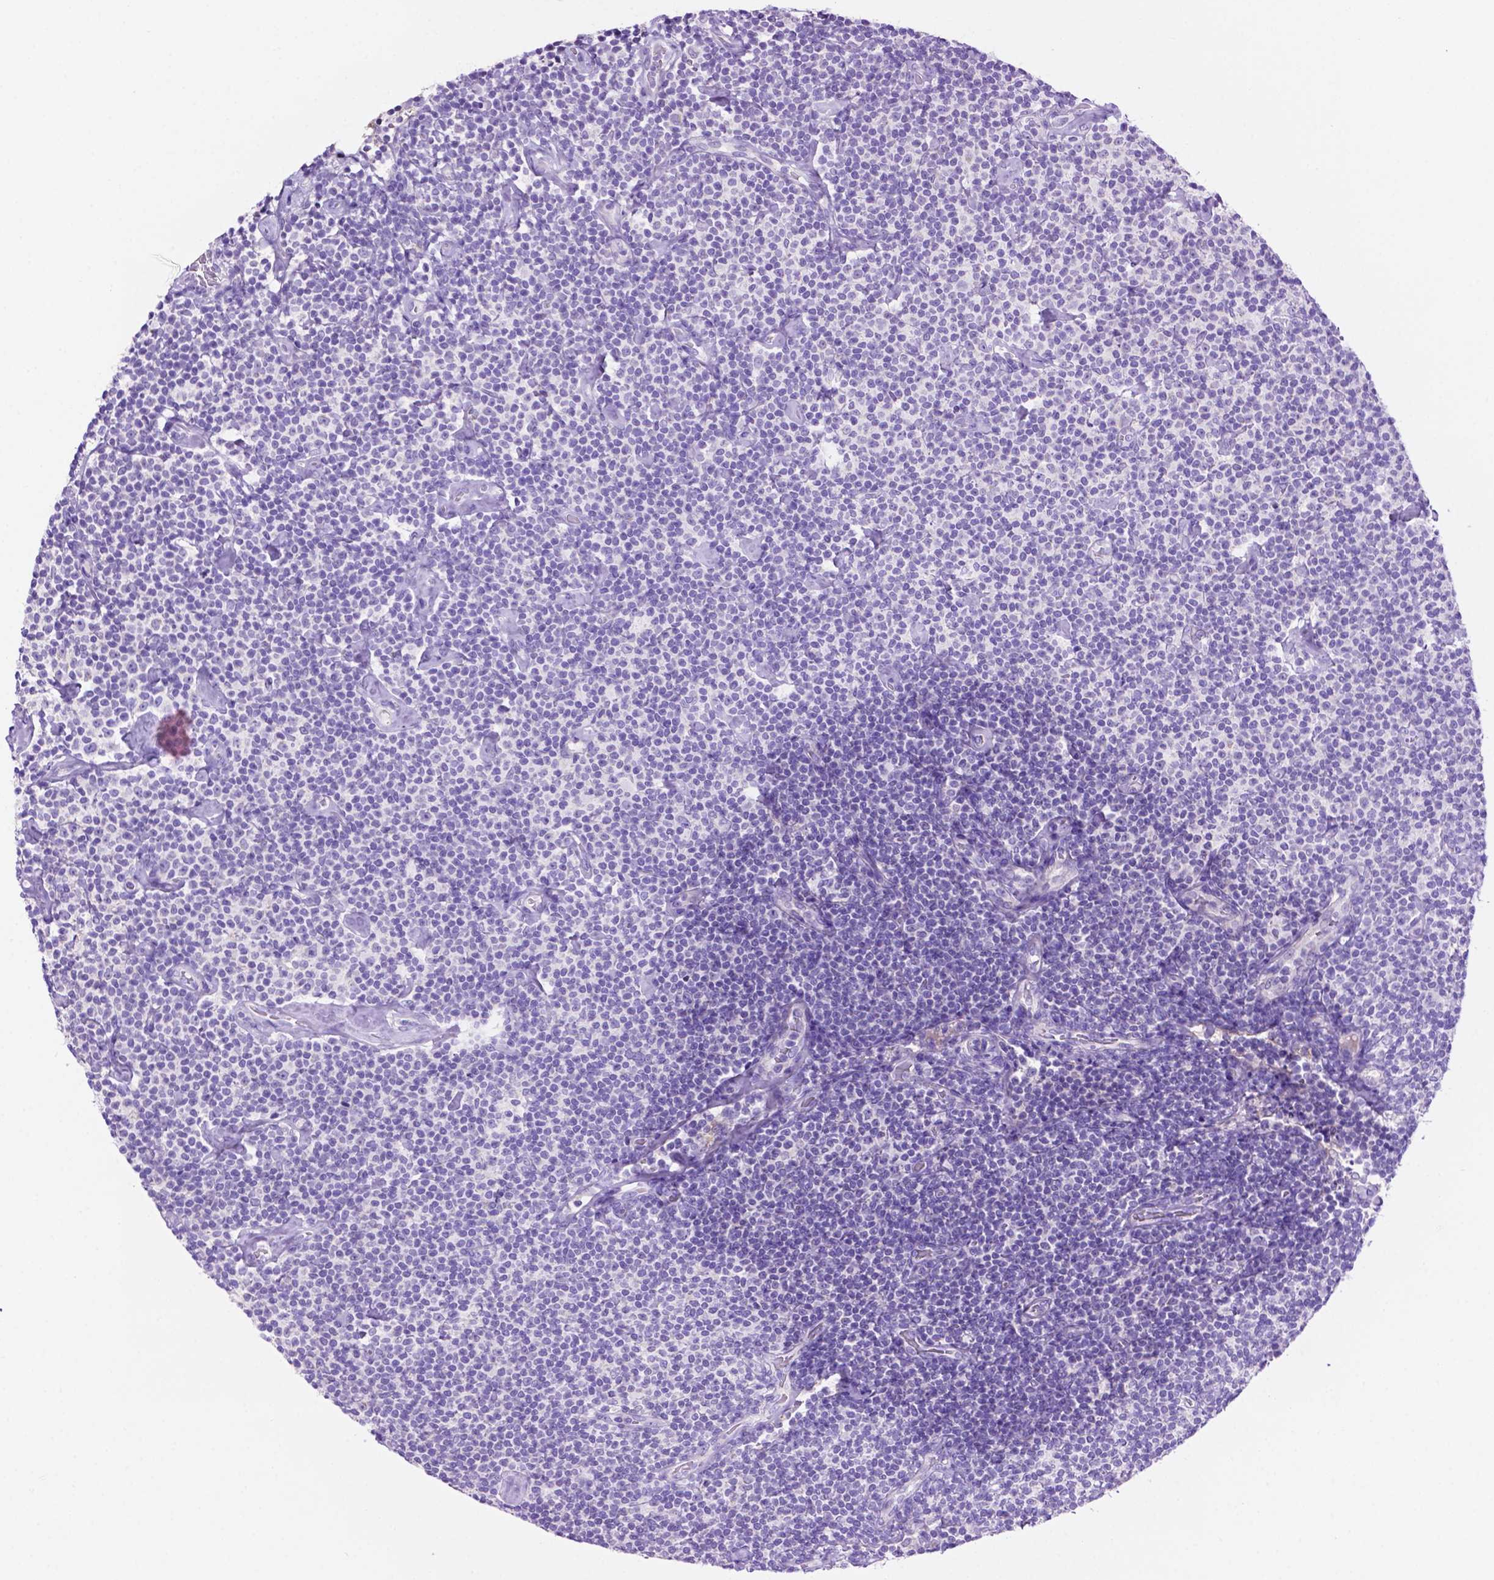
{"staining": {"intensity": "negative", "quantity": "none", "location": "none"}, "tissue": "lymphoma", "cell_type": "Tumor cells", "image_type": "cancer", "snomed": [{"axis": "morphology", "description": "Malignant lymphoma, non-Hodgkin's type, Low grade"}, {"axis": "topography", "description": "Lymph node"}], "caption": "The IHC histopathology image has no significant staining in tumor cells of malignant lymphoma, non-Hodgkin's type (low-grade) tissue.", "gene": "PHYHIP", "patient": {"sex": "male", "age": 81}}